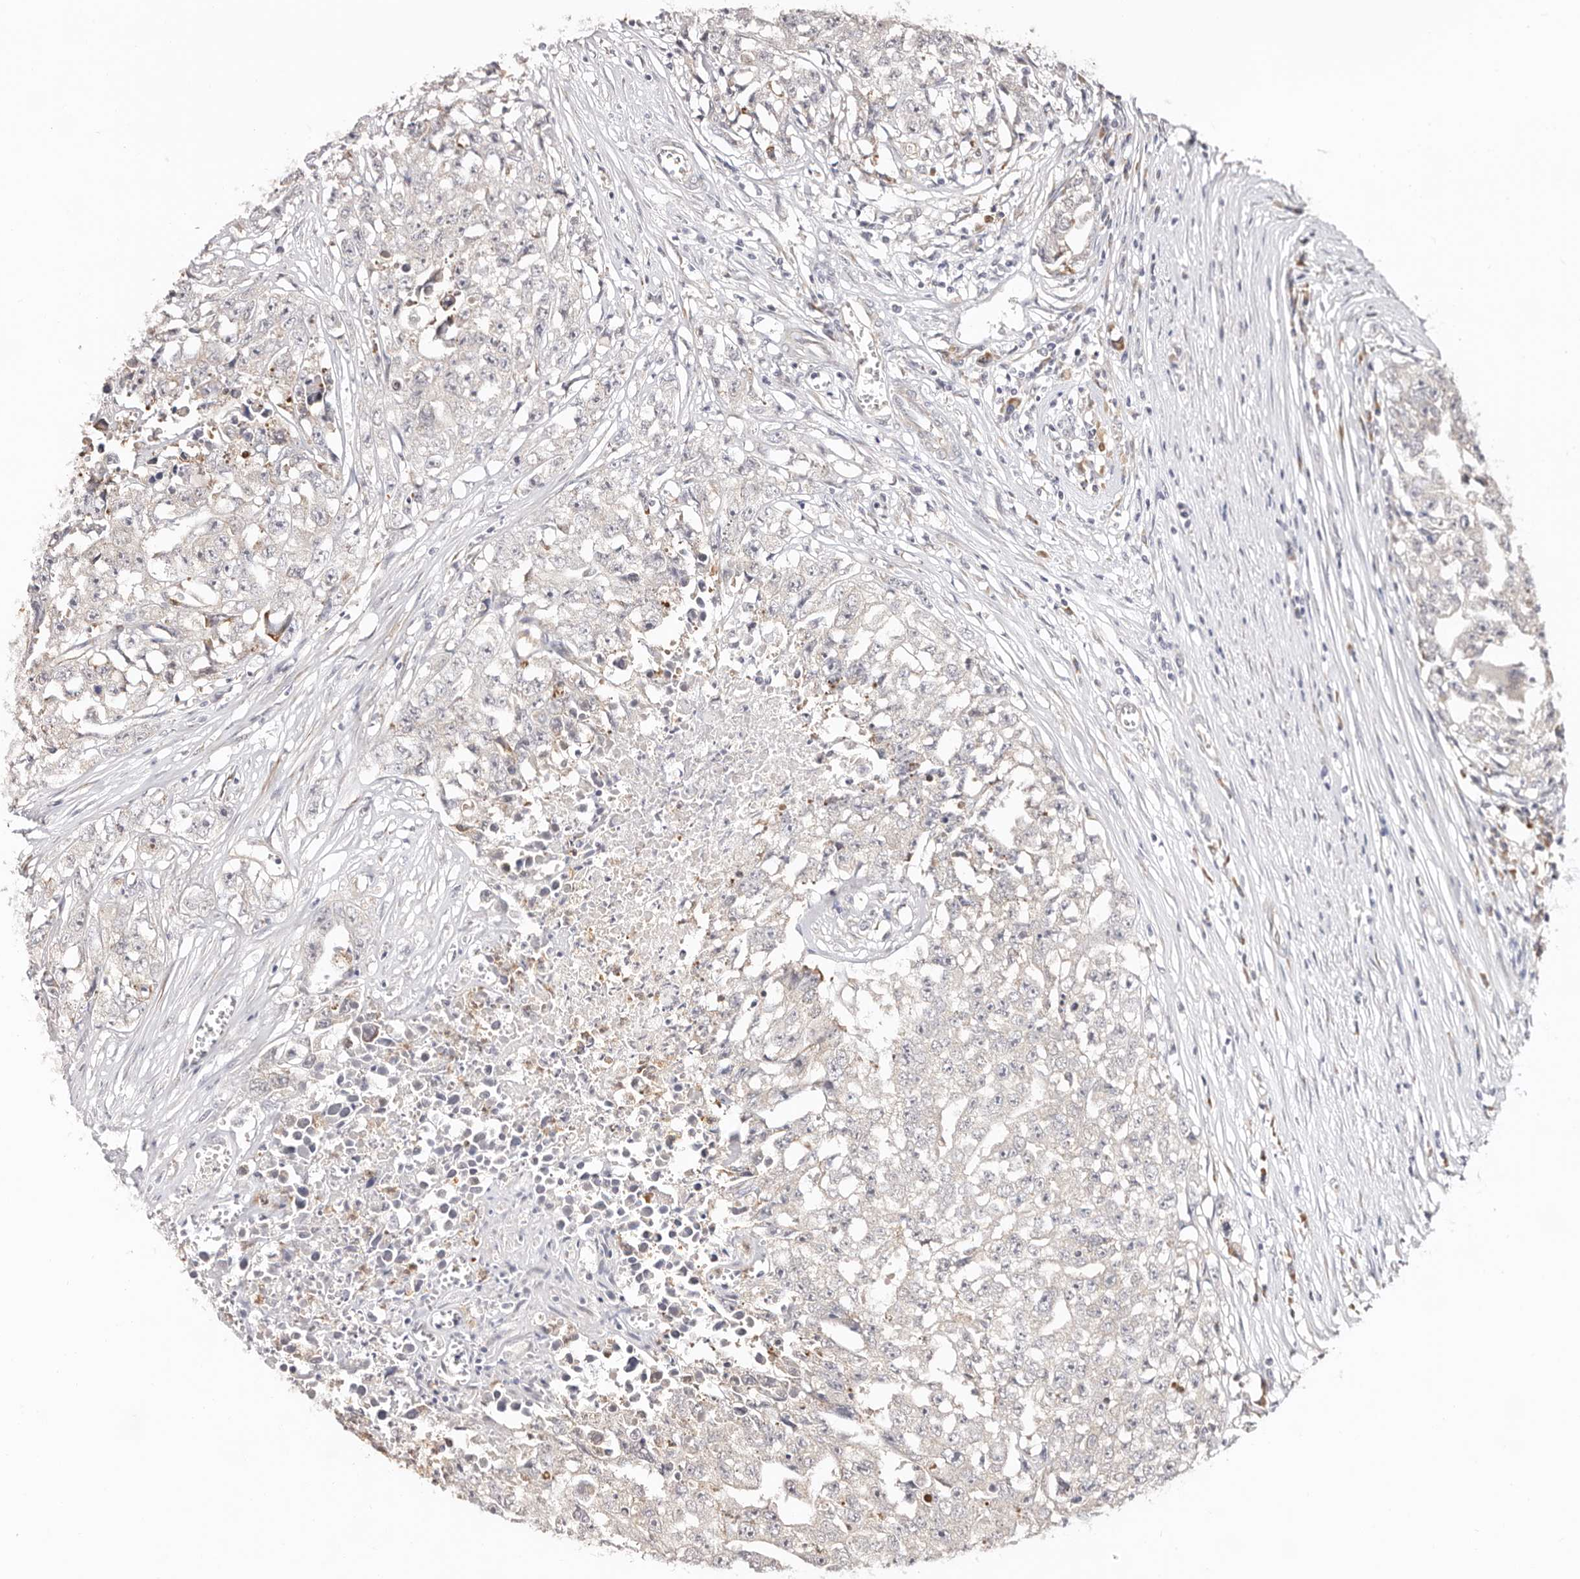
{"staining": {"intensity": "negative", "quantity": "none", "location": "none"}, "tissue": "testis cancer", "cell_type": "Tumor cells", "image_type": "cancer", "snomed": [{"axis": "morphology", "description": "Seminoma, NOS"}, {"axis": "morphology", "description": "Carcinoma, Embryonal, NOS"}, {"axis": "topography", "description": "Testis"}], "caption": "The histopathology image shows no significant staining in tumor cells of seminoma (testis).", "gene": "BCL2L15", "patient": {"sex": "male", "age": 43}}